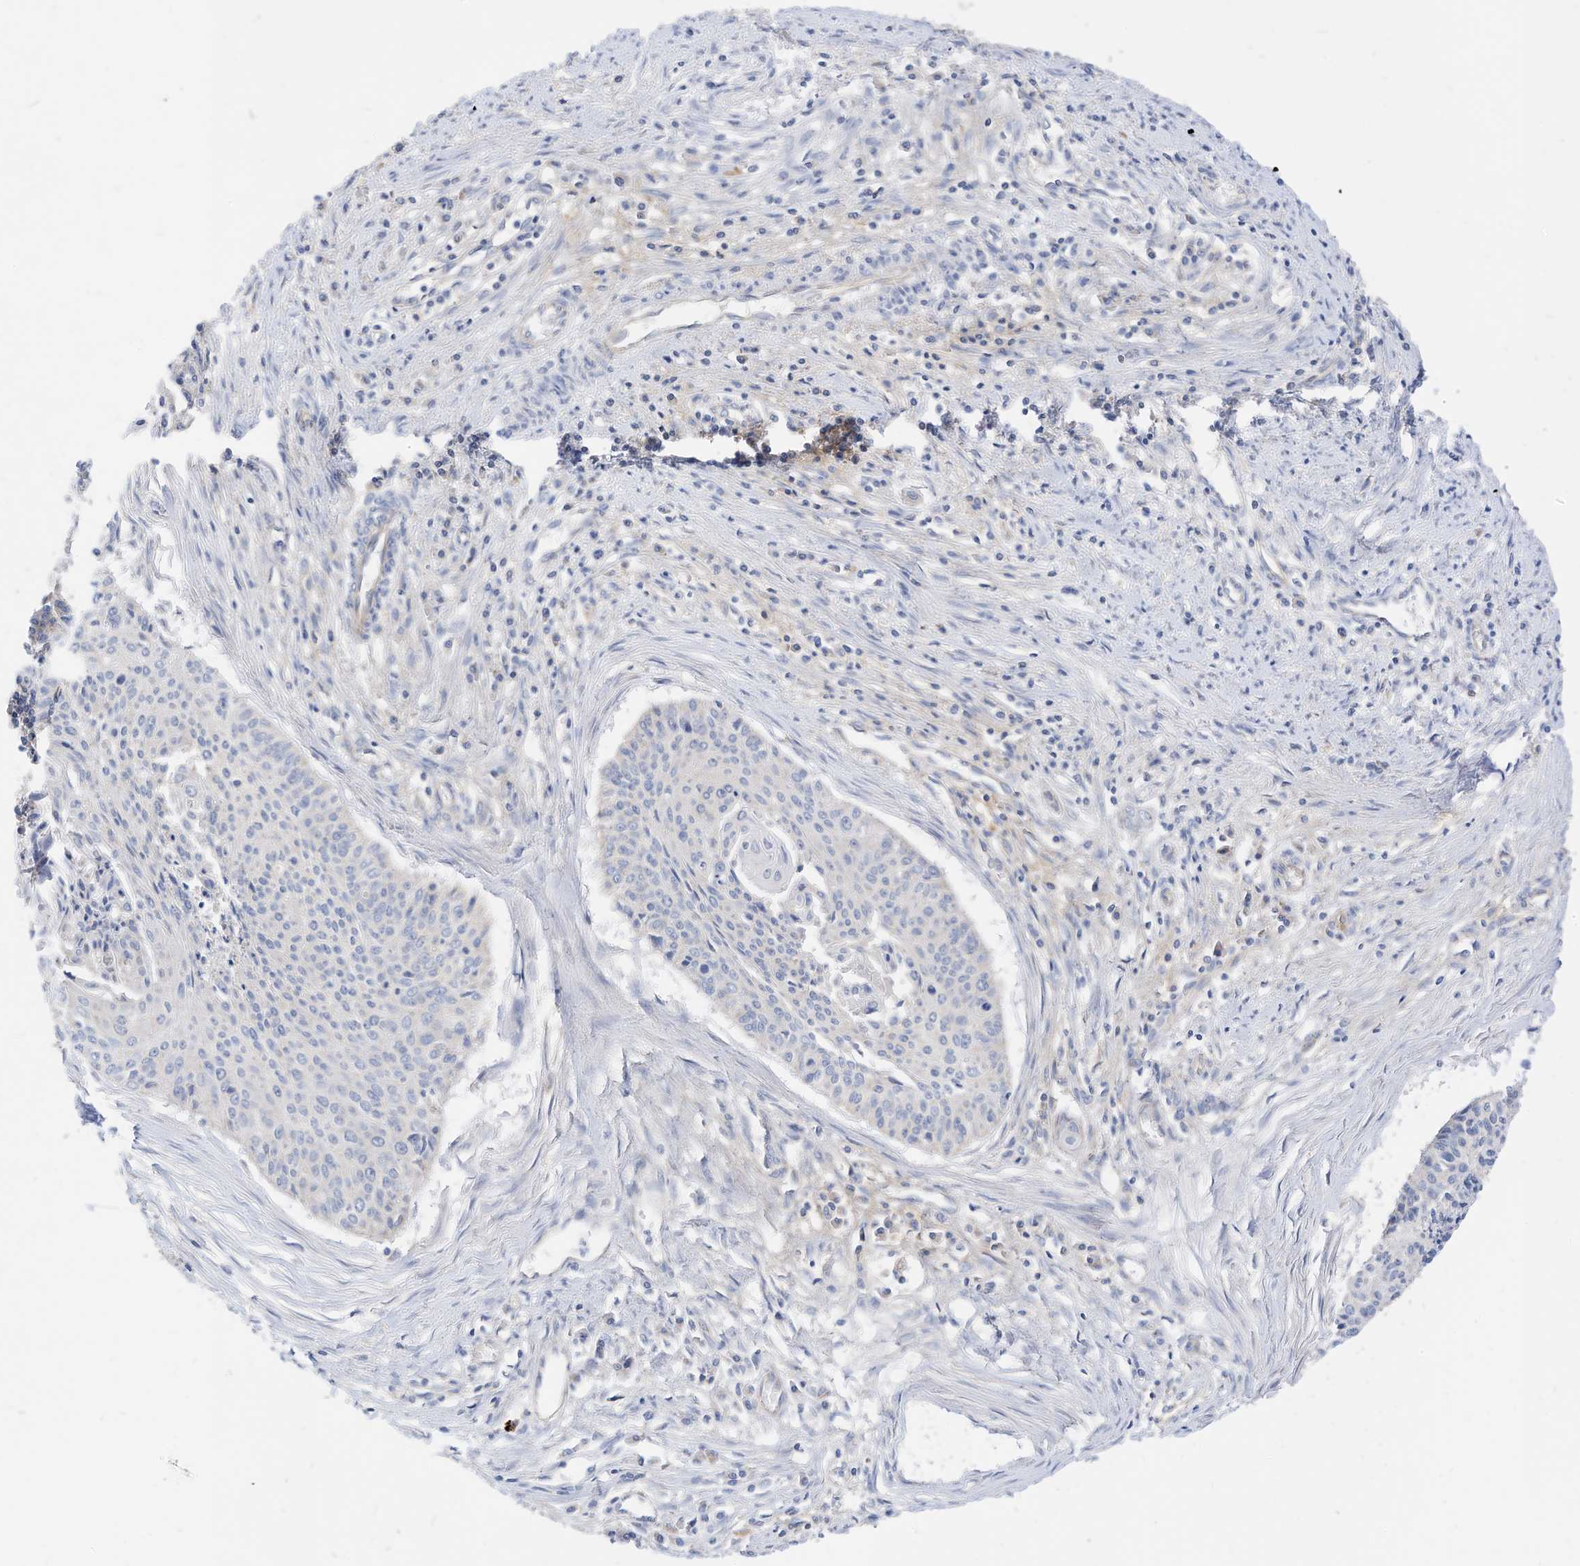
{"staining": {"intensity": "negative", "quantity": "none", "location": "none"}, "tissue": "cervical cancer", "cell_type": "Tumor cells", "image_type": "cancer", "snomed": [{"axis": "morphology", "description": "Squamous cell carcinoma, NOS"}, {"axis": "topography", "description": "Cervix"}], "caption": "DAB immunohistochemical staining of cervical squamous cell carcinoma displays no significant staining in tumor cells.", "gene": "RHOH", "patient": {"sex": "female", "age": 55}}